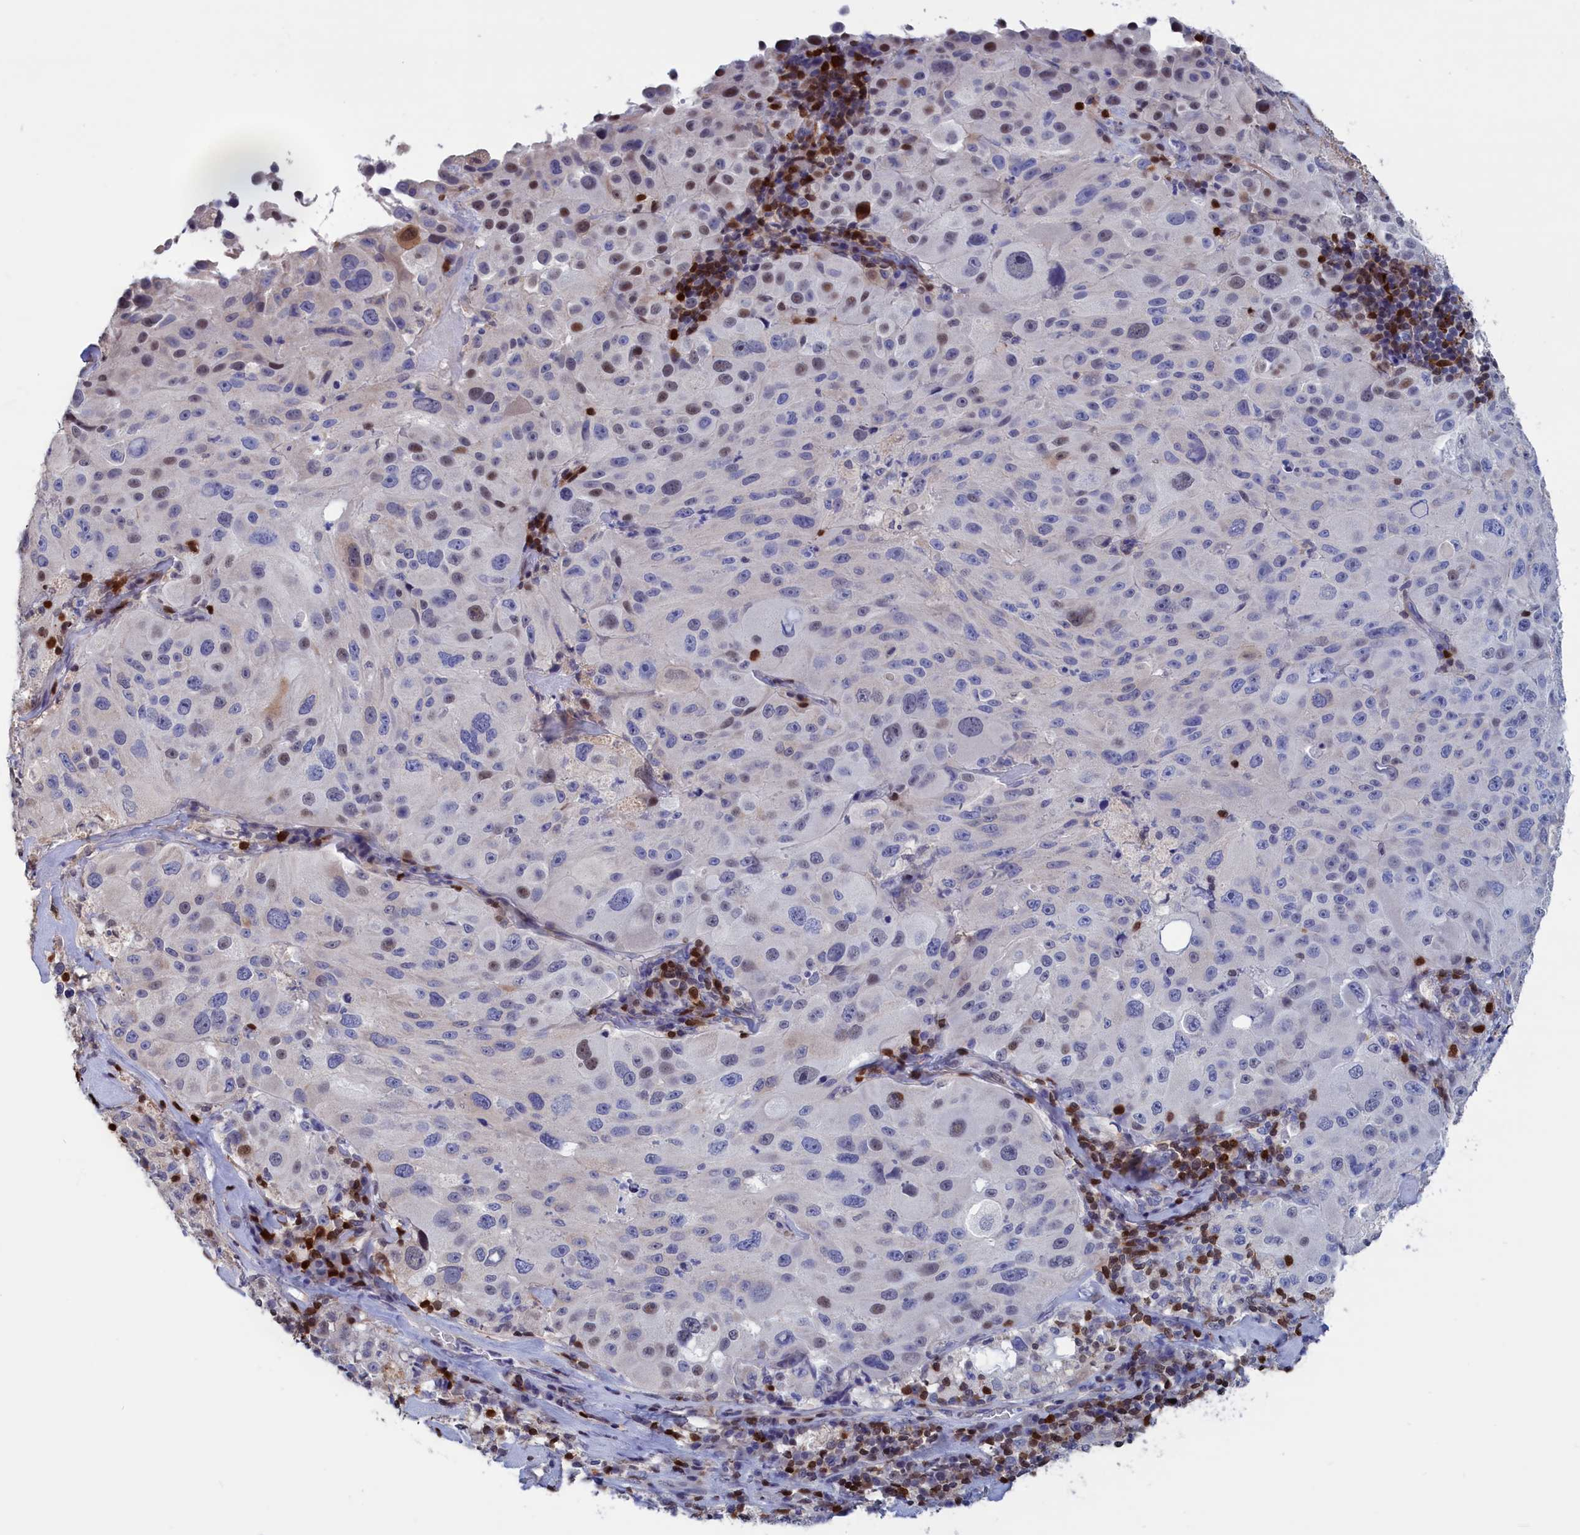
{"staining": {"intensity": "moderate", "quantity": "<25%", "location": "nuclear"}, "tissue": "melanoma", "cell_type": "Tumor cells", "image_type": "cancer", "snomed": [{"axis": "morphology", "description": "Malignant melanoma, Metastatic site"}, {"axis": "topography", "description": "Lymph node"}], "caption": "Immunohistochemical staining of malignant melanoma (metastatic site) exhibits moderate nuclear protein positivity in about <25% of tumor cells.", "gene": "CRIP1", "patient": {"sex": "male", "age": 62}}